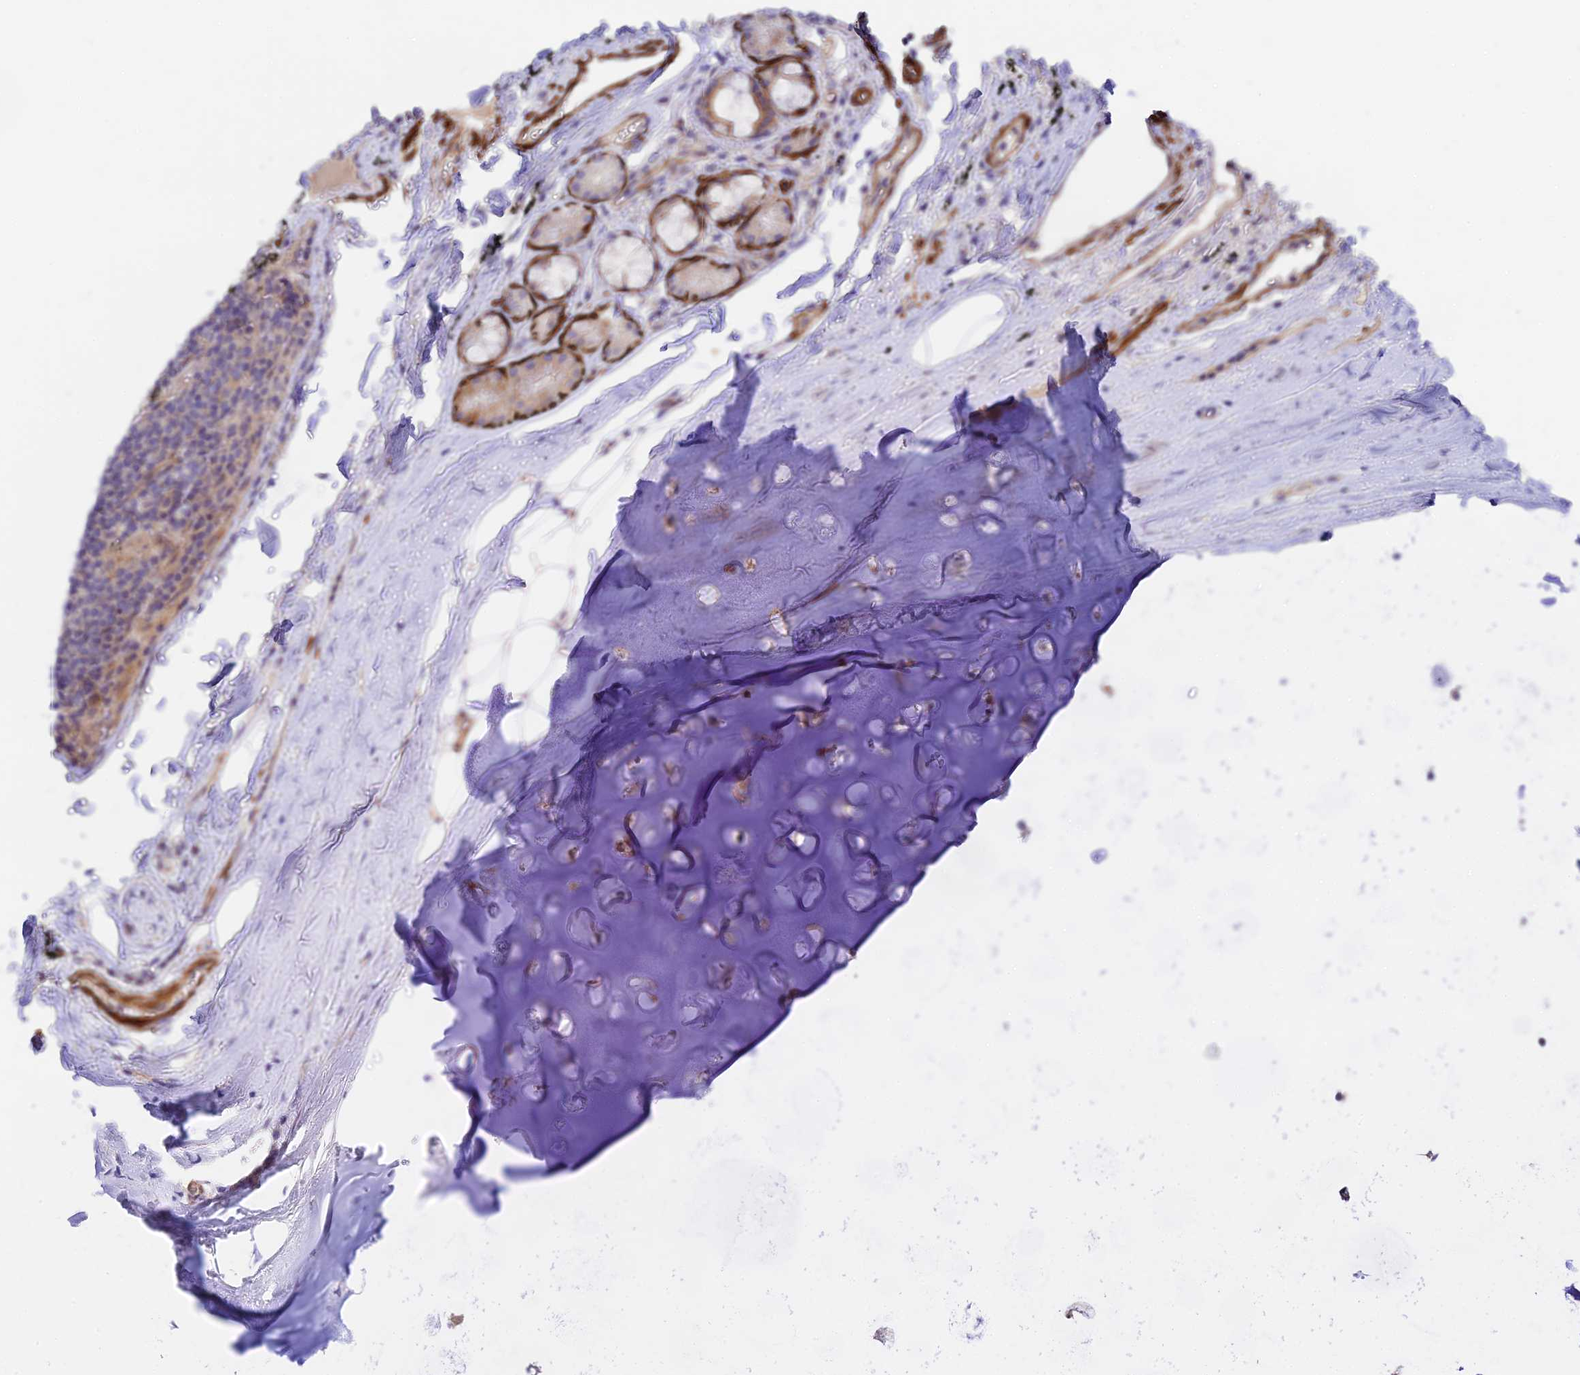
{"staining": {"intensity": "negative", "quantity": "none", "location": "none"}, "tissue": "adipose tissue", "cell_type": "Adipocytes", "image_type": "normal", "snomed": [{"axis": "morphology", "description": "Normal tissue, NOS"}, {"axis": "topography", "description": "Lymph node"}, {"axis": "topography", "description": "Bronchus"}], "caption": "This is a micrograph of immunohistochemistry staining of unremarkable adipose tissue, which shows no expression in adipocytes. The staining was performed using DAB (3,3'-diaminobenzidine) to visualize the protein expression in brown, while the nuclei were stained in blue with hematoxylin (Magnification: 20x).", "gene": "ANKRD50", "patient": {"sex": "male", "age": 63}}